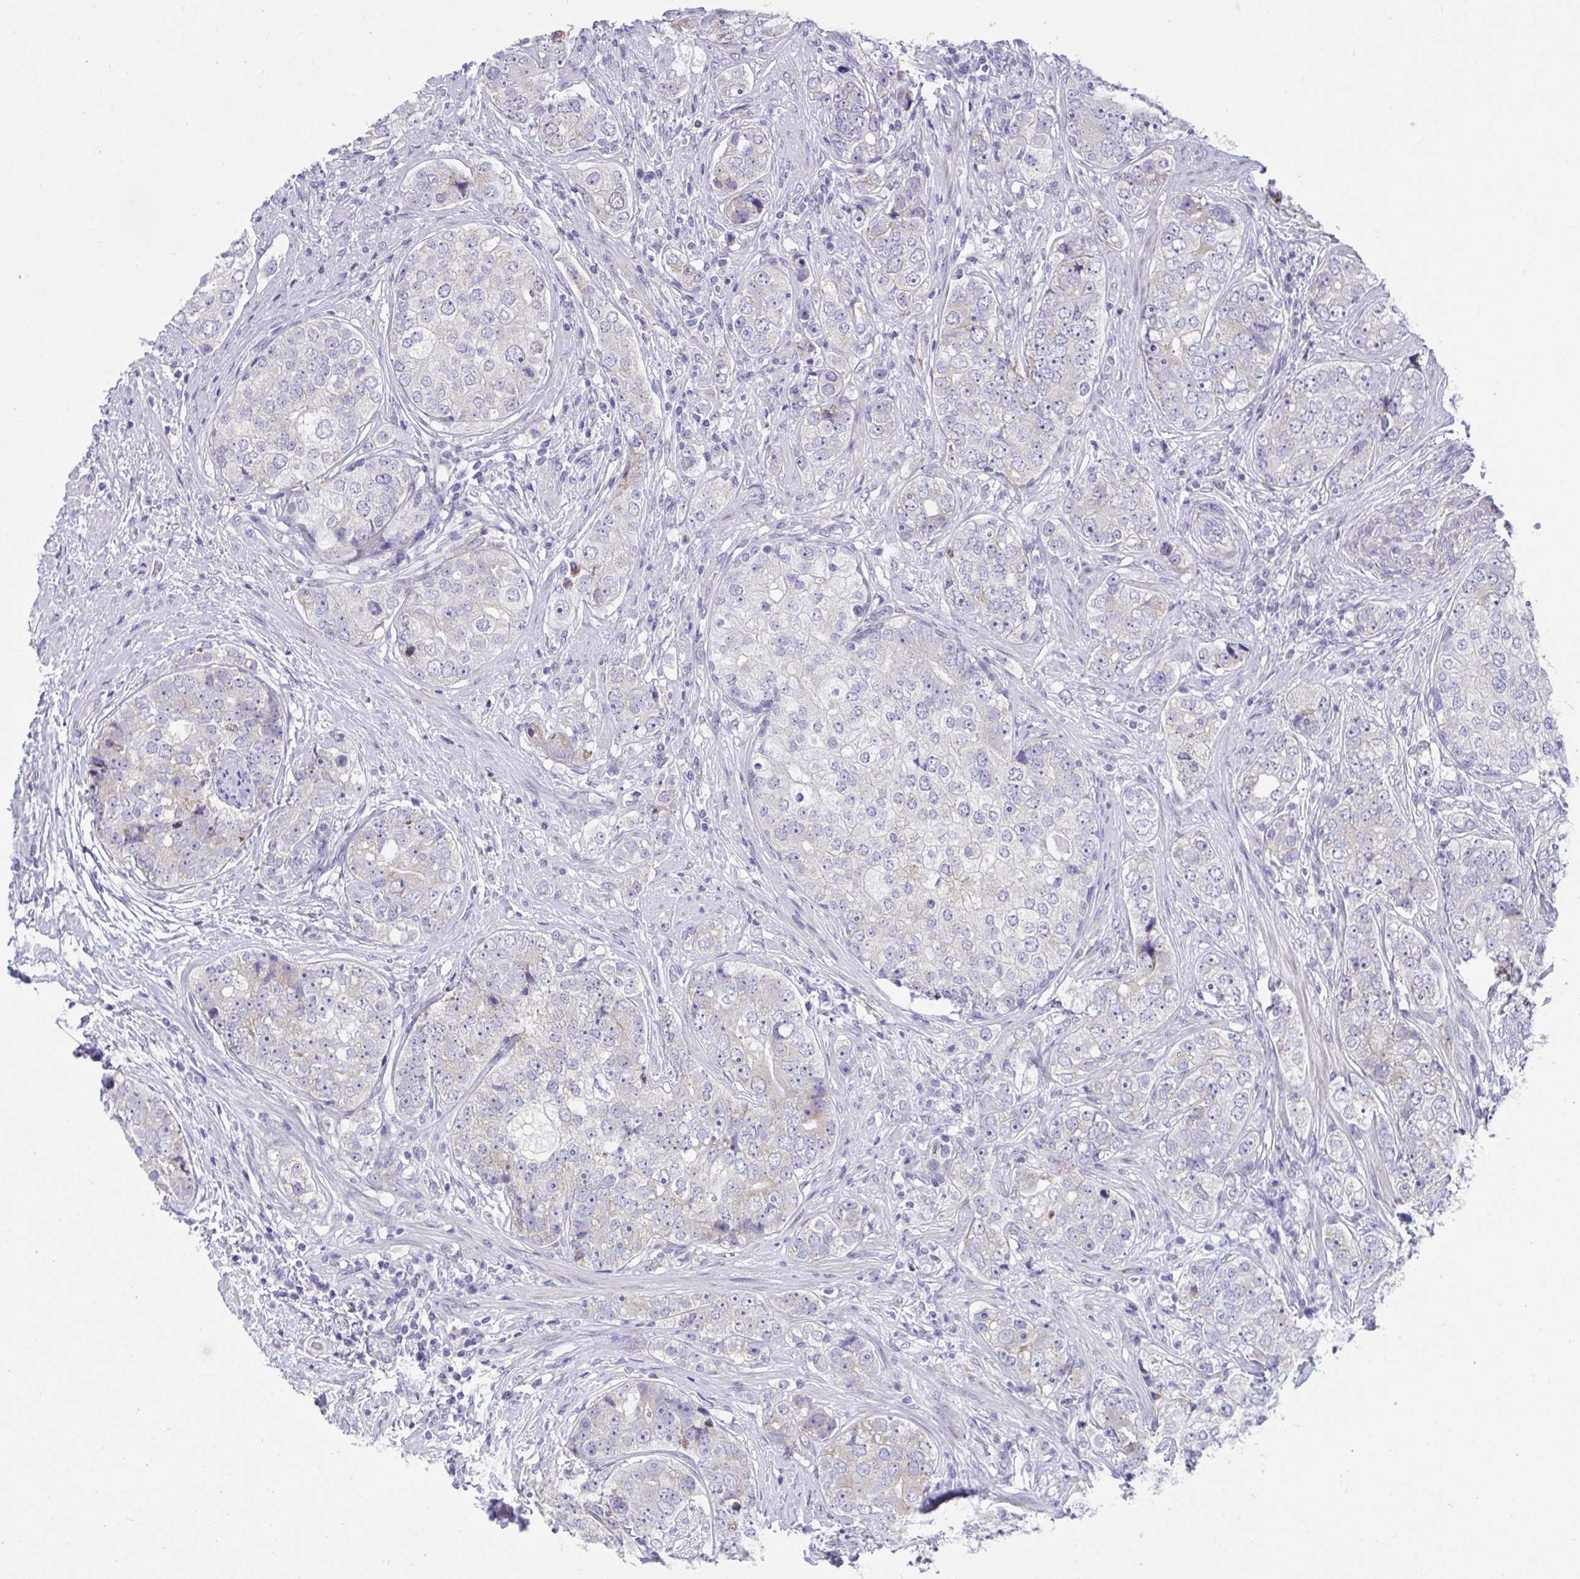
{"staining": {"intensity": "negative", "quantity": "none", "location": "none"}, "tissue": "prostate cancer", "cell_type": "Tumor cells", "image_type": "cancer", "snomed": [{"axis": "morphology", "description": "Adenocarcinoma, High grade"}, {"axis": "topography", "description": "Prostate"}], "caption": "Immunohistochemistry micrograph of prostate cancer (adenocarcinoma (high-grade)) stained for a protein (brown), which displays no positivity in tumor cells.", "gene": "DTX3", "patient": {"sex": "male", "age": 60}}